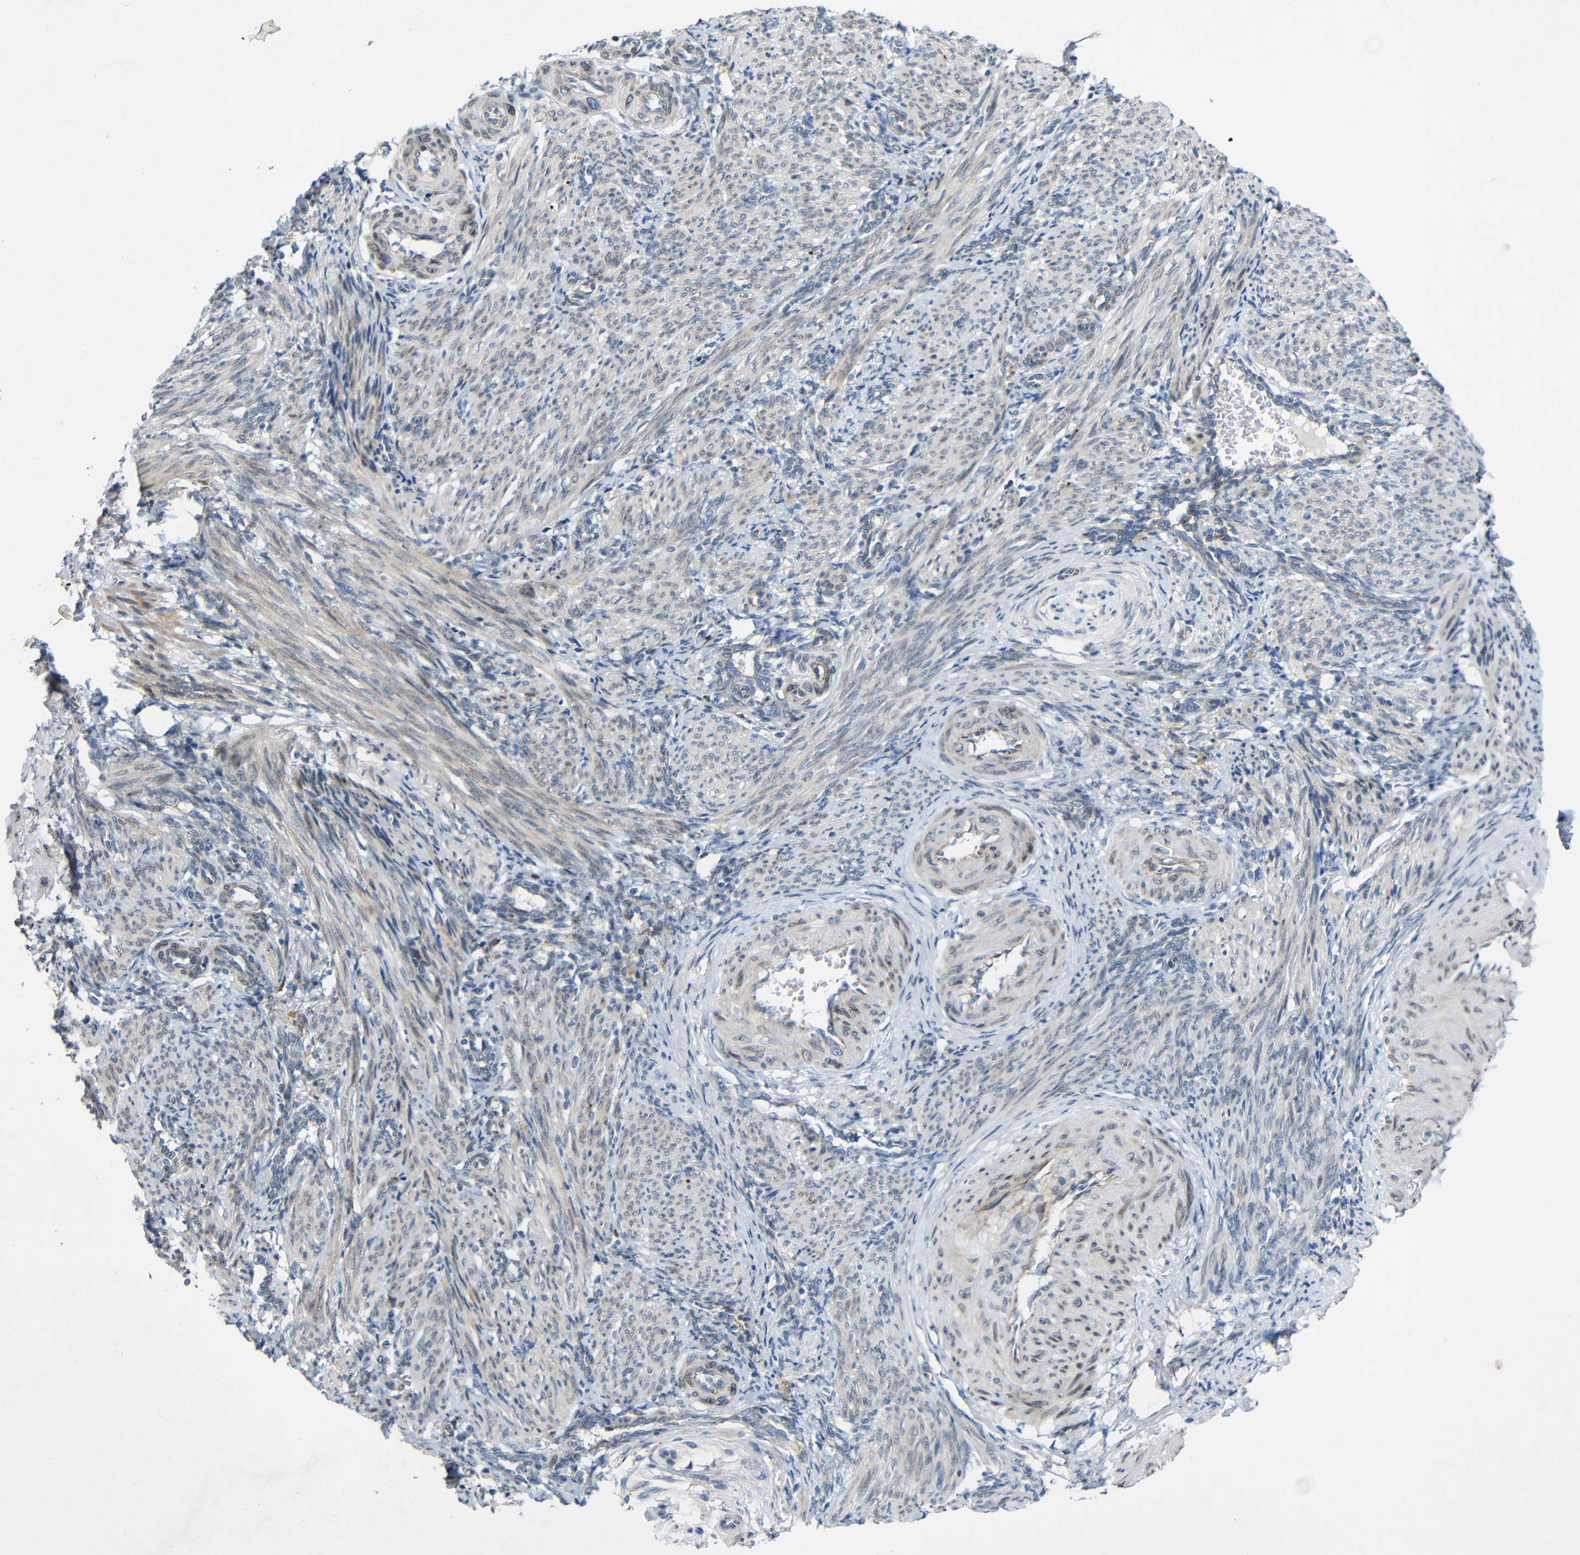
{"staining": {"intensity": "negative", "quantity": "none", "location": "none"}, "tissue": "smooth muscle", "cell_type": "Smooth muscle cells", "image_type": "normal", "snomed": [{"axis": "morphology", "description": "Normal tissue, NOS"}, {"axis": "topography", "description": "Endometrium"}], "caption": "A high-resolution micrograph shows immunohistochemistry staining of normal smooth muscle, which reveals no significant positivity in smooth muscle cells.", "gene": "TMEM25", "patient": {"sex": "female", "age": 33}}